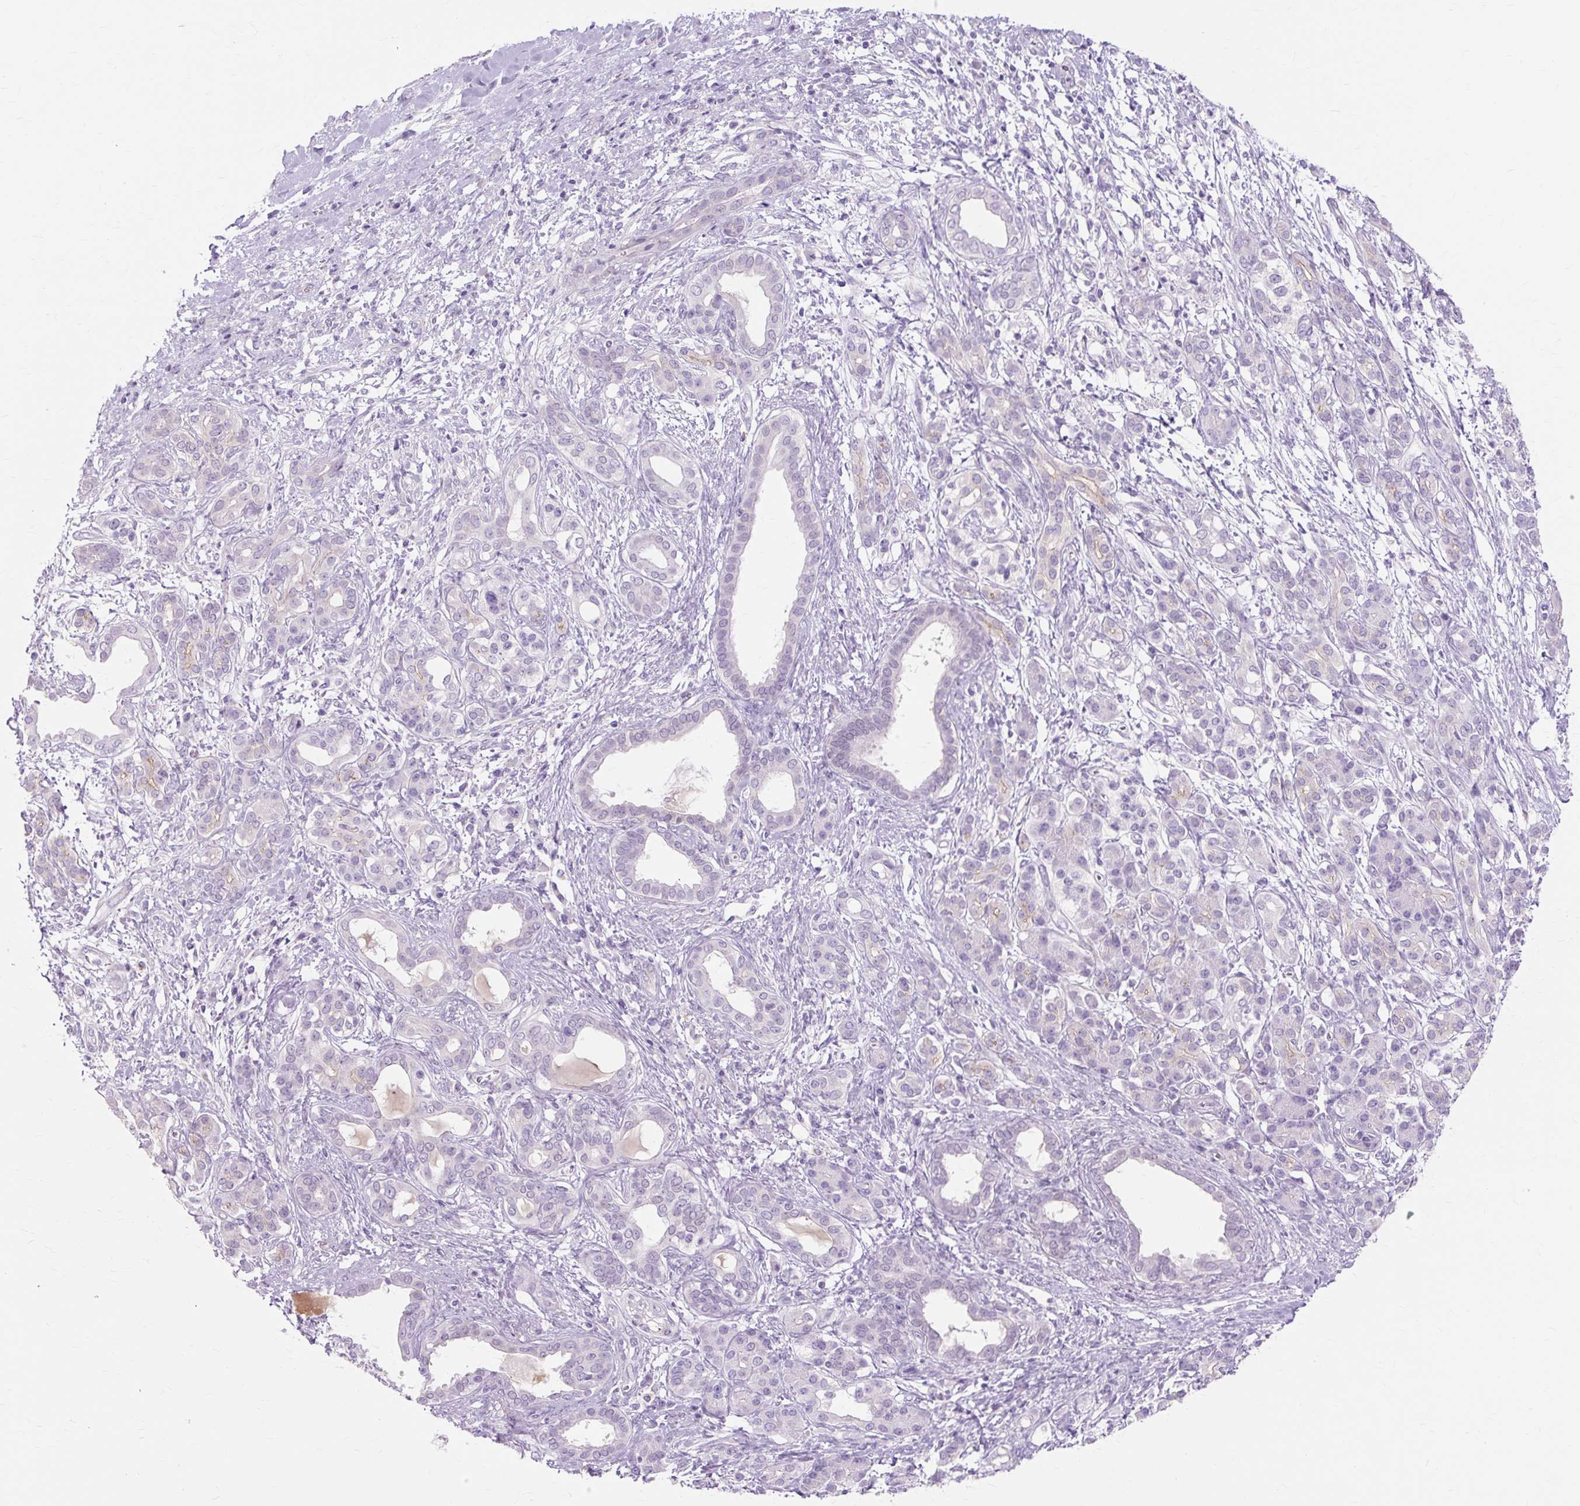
{"staining": {"intensity": "negative", "quantity": "none", "location": "none"}, "tissue": "pancreatic cancer", "cell_type": "Tumor cells", "image_type": "cancer", "snomed": [{"axis": "morphology", "description": "Adenocarcinoma, NOS"}, {"axis": "topography", "description": "Pancreas"}], "caption": "Tumor cells are negative for brown protein staining in pancreatic cancer.", "gene": "ZNF35", "patient": {"sex": "female", "age": 55}}